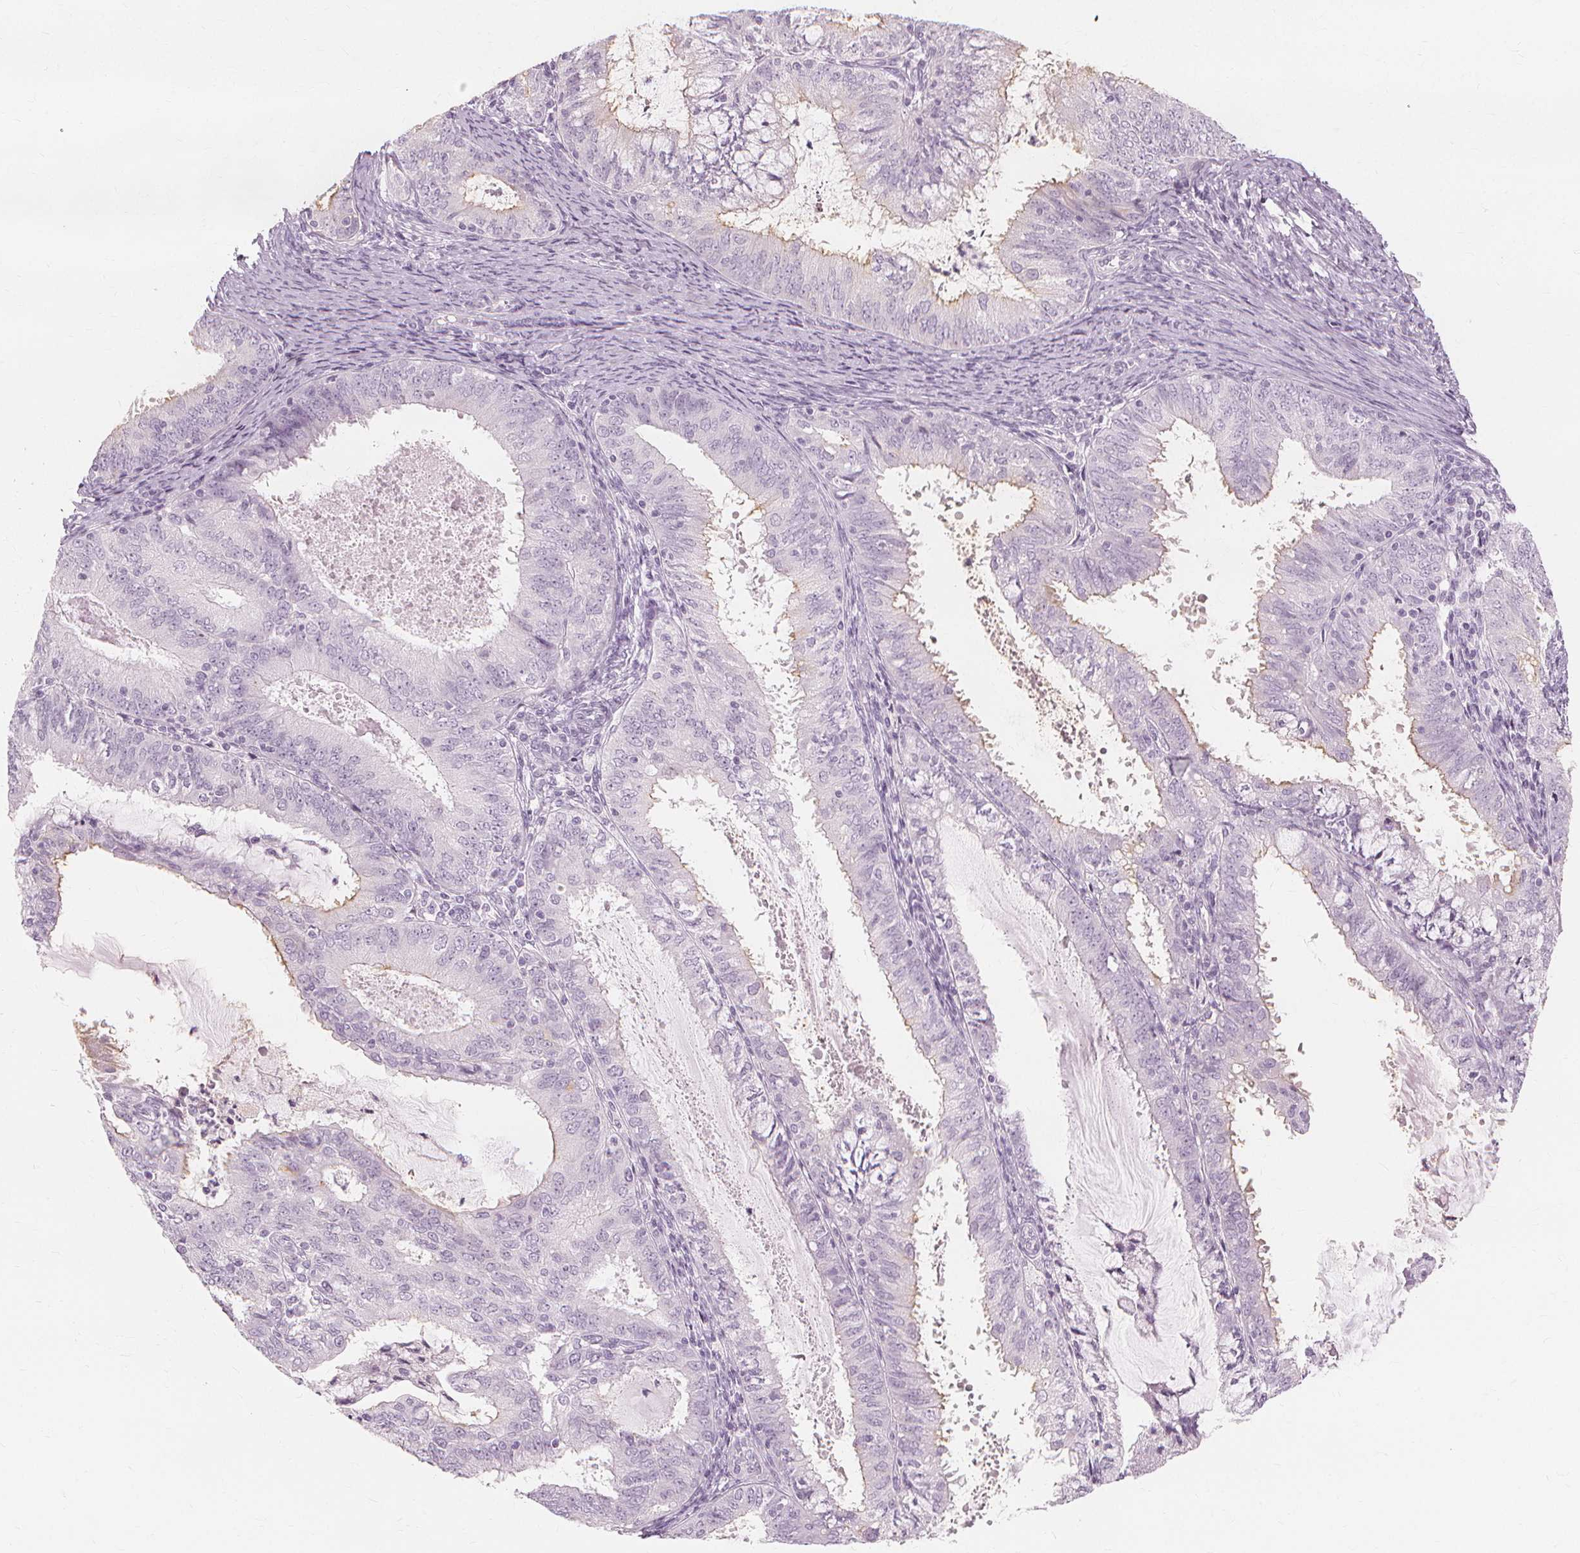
{"staining": {"intensity": "negative", "quantity": "none", "location": "none"}, "tissue": "endometrial cancer", "cell_type": "Tumor cells", "image_type": "cancer", "snomed": [{"axis": "morphology", "description": "Adenocarcinoma, NOS"}, {"axis": "topography", "description": "Endometrium"}], "caption": "A micrograph of human endometrial adenocarcinoma is negative for staining in tumor cells.", "gene": "MUC12", "patient": {"sex": "female", "age": 57}}